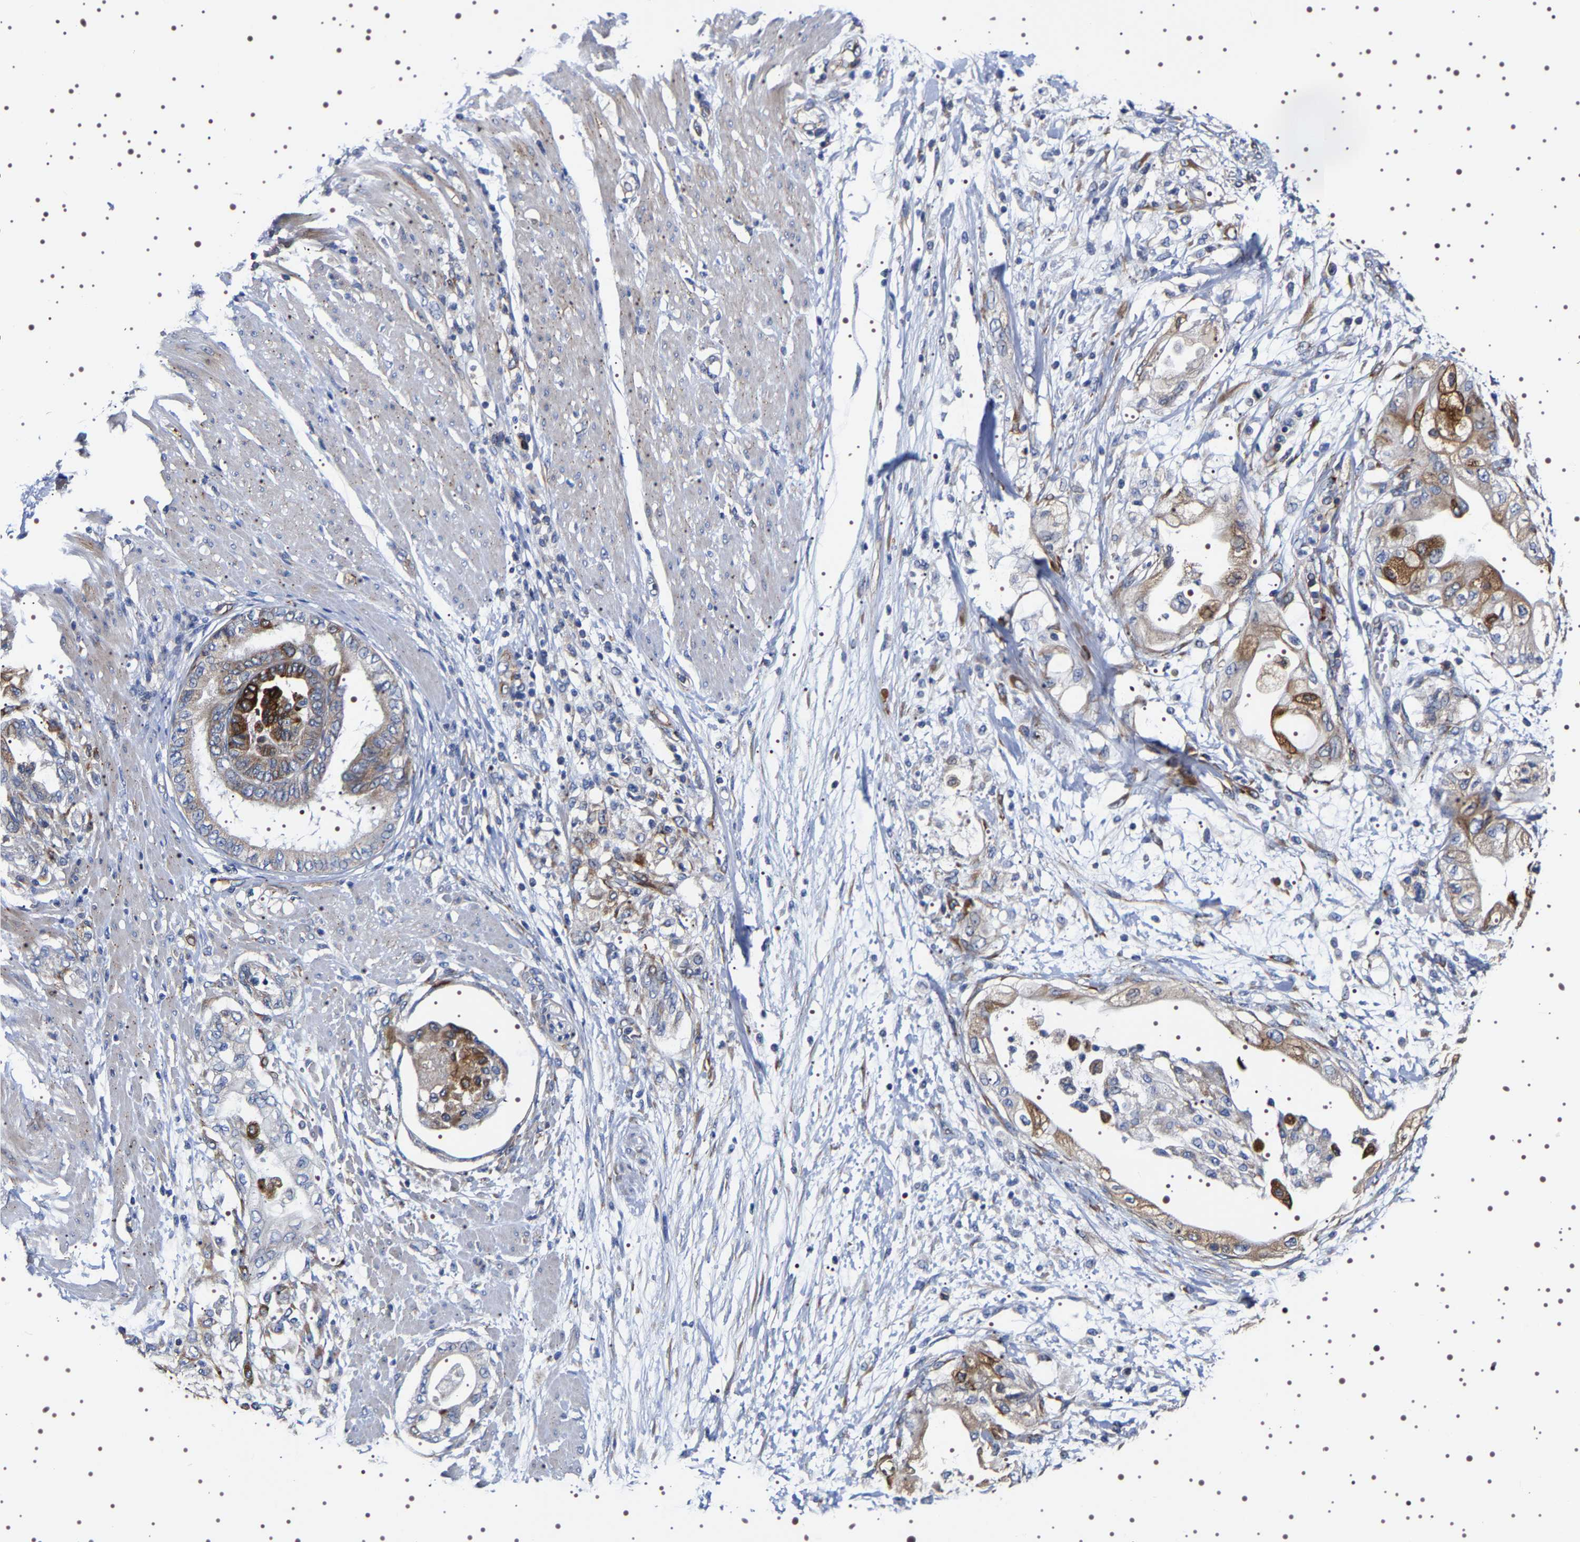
{"staining": {"intensity": "negative", "quantity": "none", "location": "none"}, "tissue": "adipose tissue", "cell_type": "Adipocytes", "image_type": "normal", "snomed": [{"axis": "morphology", "description": "Normal tissue, NOS"}, {"axis": "morphology", "description": "Adenocarcinoma, NOS"}, {"axis": "topography", "description": "Duodenum"}, {"axis": "topography", "description": "Peripheral nerve tissue"}], "caption": "High power microscopy photomicrograph of an immunohistochemistry (IHC) histopathology image of normal adipose tissue, revealing no significant positivity in adipocytes. (DAB immunohistochemistry with hematoxylin counter stain).", "gene": "SQLE", "patient": {"sex": "female", "age": 60}}